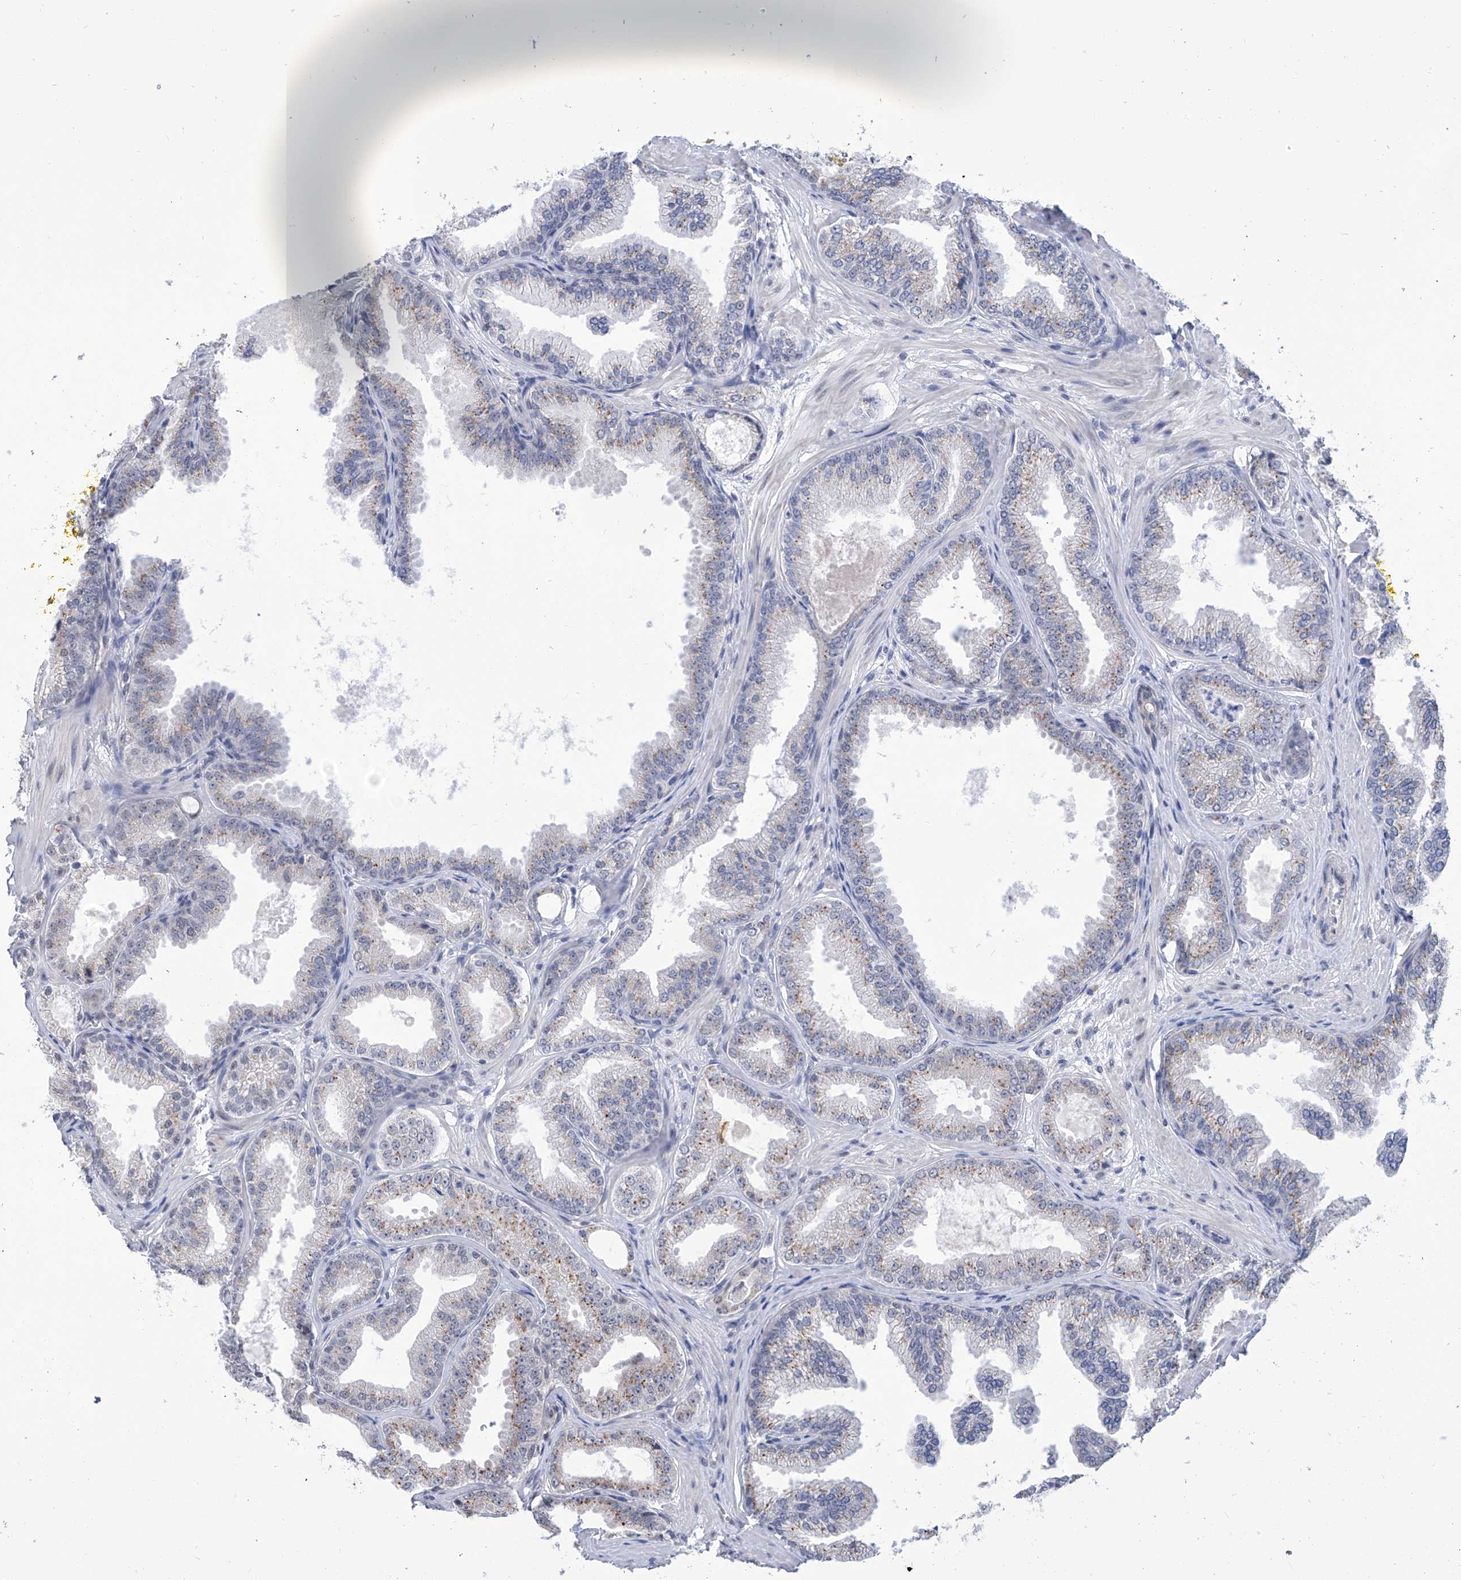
{"staining": {"intensity": "weak", "quantity": "25%-75%", "location": "cytoplasmic/membranous"}, "tissue": "prostate cancer", "cell_type": "Tumor cells", "image_type": "cancer", "snomed": [{"axis": "morphology", "description": "Adenocarcinoma, Low grade"}, {"axis": "topography", "description": "Prostate"}], "caption": "Adenocarcinoma (low-grade) (prostate) was stained to show a protein in brown. There is low levels of weak cytoplasmic/membranous staining in about 25%-75% of tumor cells. The staining was performed using DAB (3,3'-diaminobenzidine) to visualize the protein expression in brown, while the nuclei were stained in blue with hematoxylin (Magnification: 20x).", "gene": "SART1", "patient": {"sex": "male", "age": 63}}